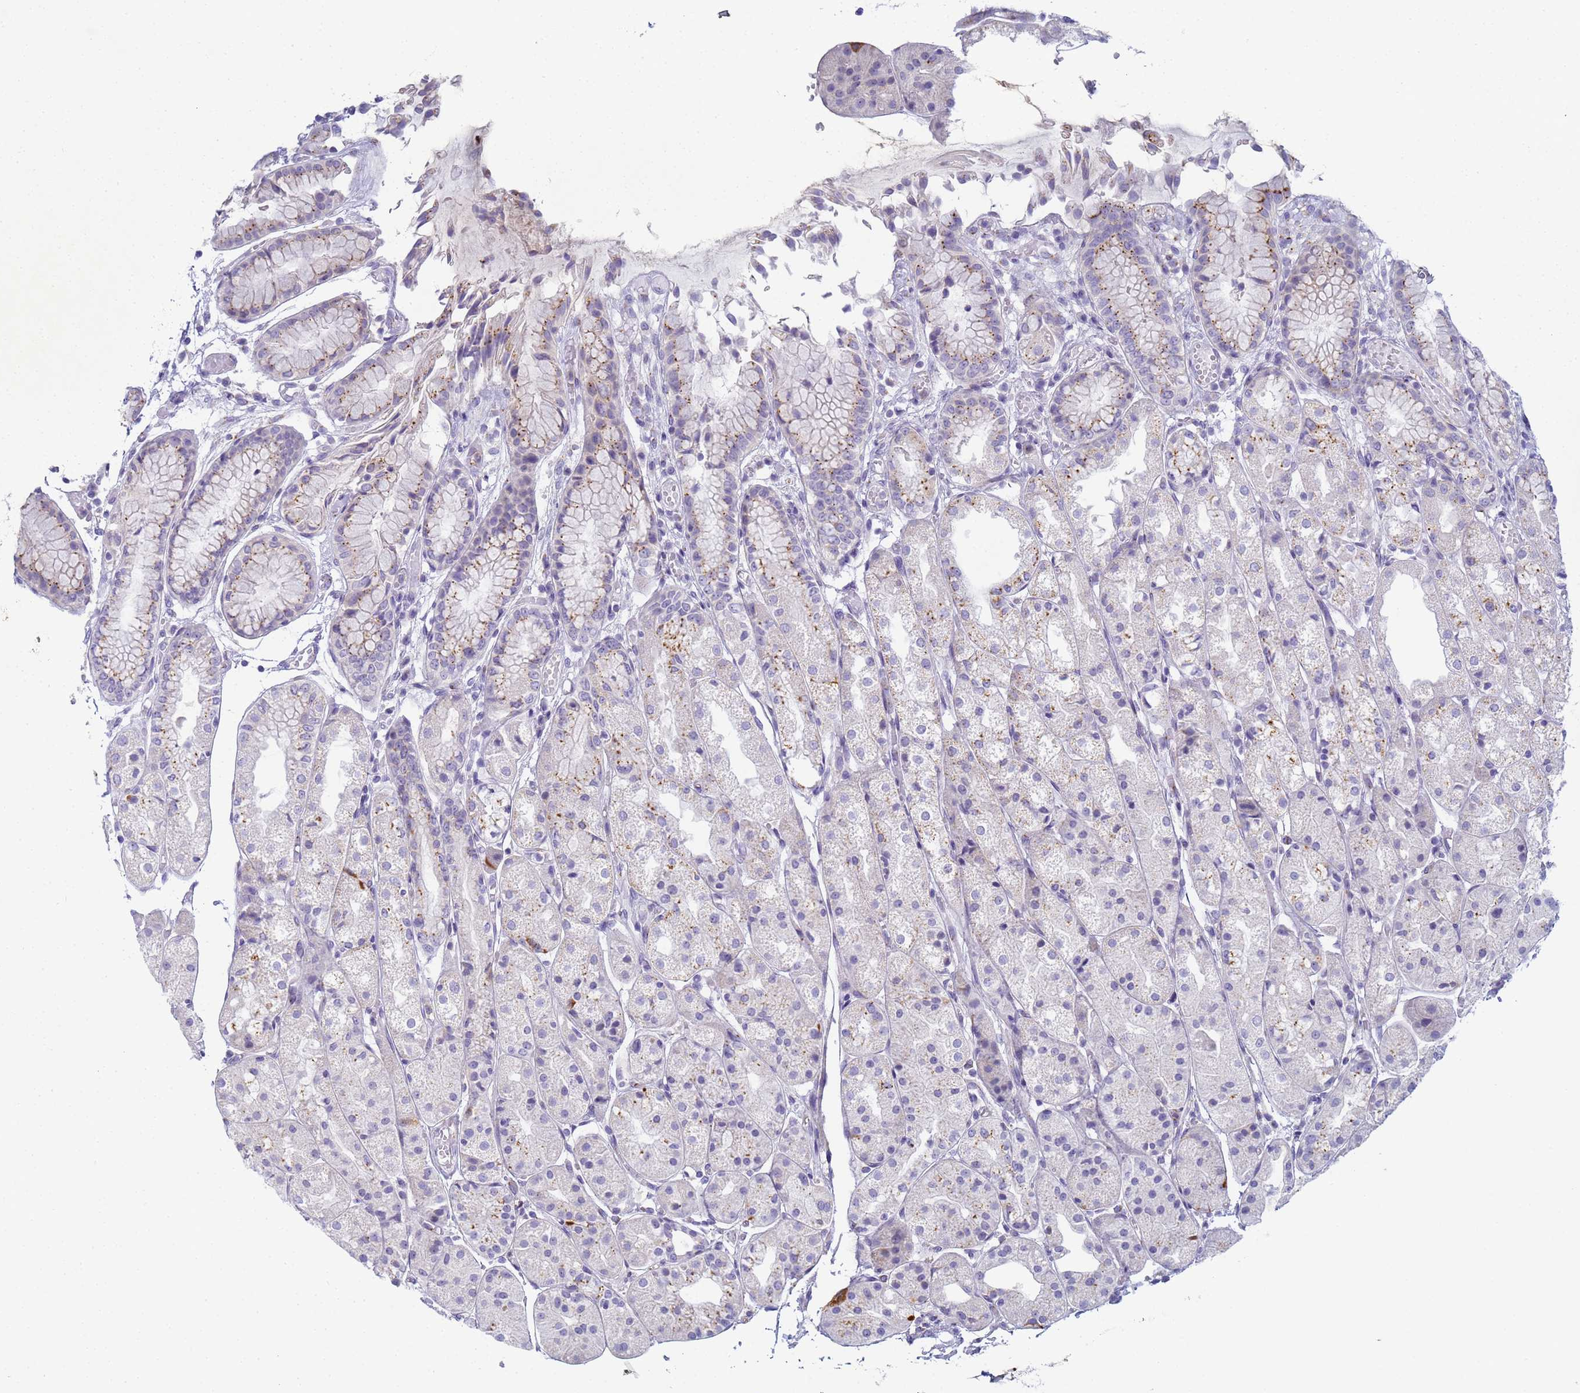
{"staining": {"intensity": "strong", "quantity": "25%-75%", "location": "cytoplasmic/membranous"}, "tissue": "stomach", "cell_type": "Glandular cells", "image_type": "normal", "snomed": [{"axis": "morphology", "description": "Normal tissue, NOS"}, {"axis": "topography", "description": "Stomach, upper"}], "caption": "Stomach stained for a protein (brown) demonstrates strong cytoplasmic/membranous positive positivity in approximately 25%-75% of glandular cells.", "gene": "CR1", "patient": {"sex": "male", "age": 72}}